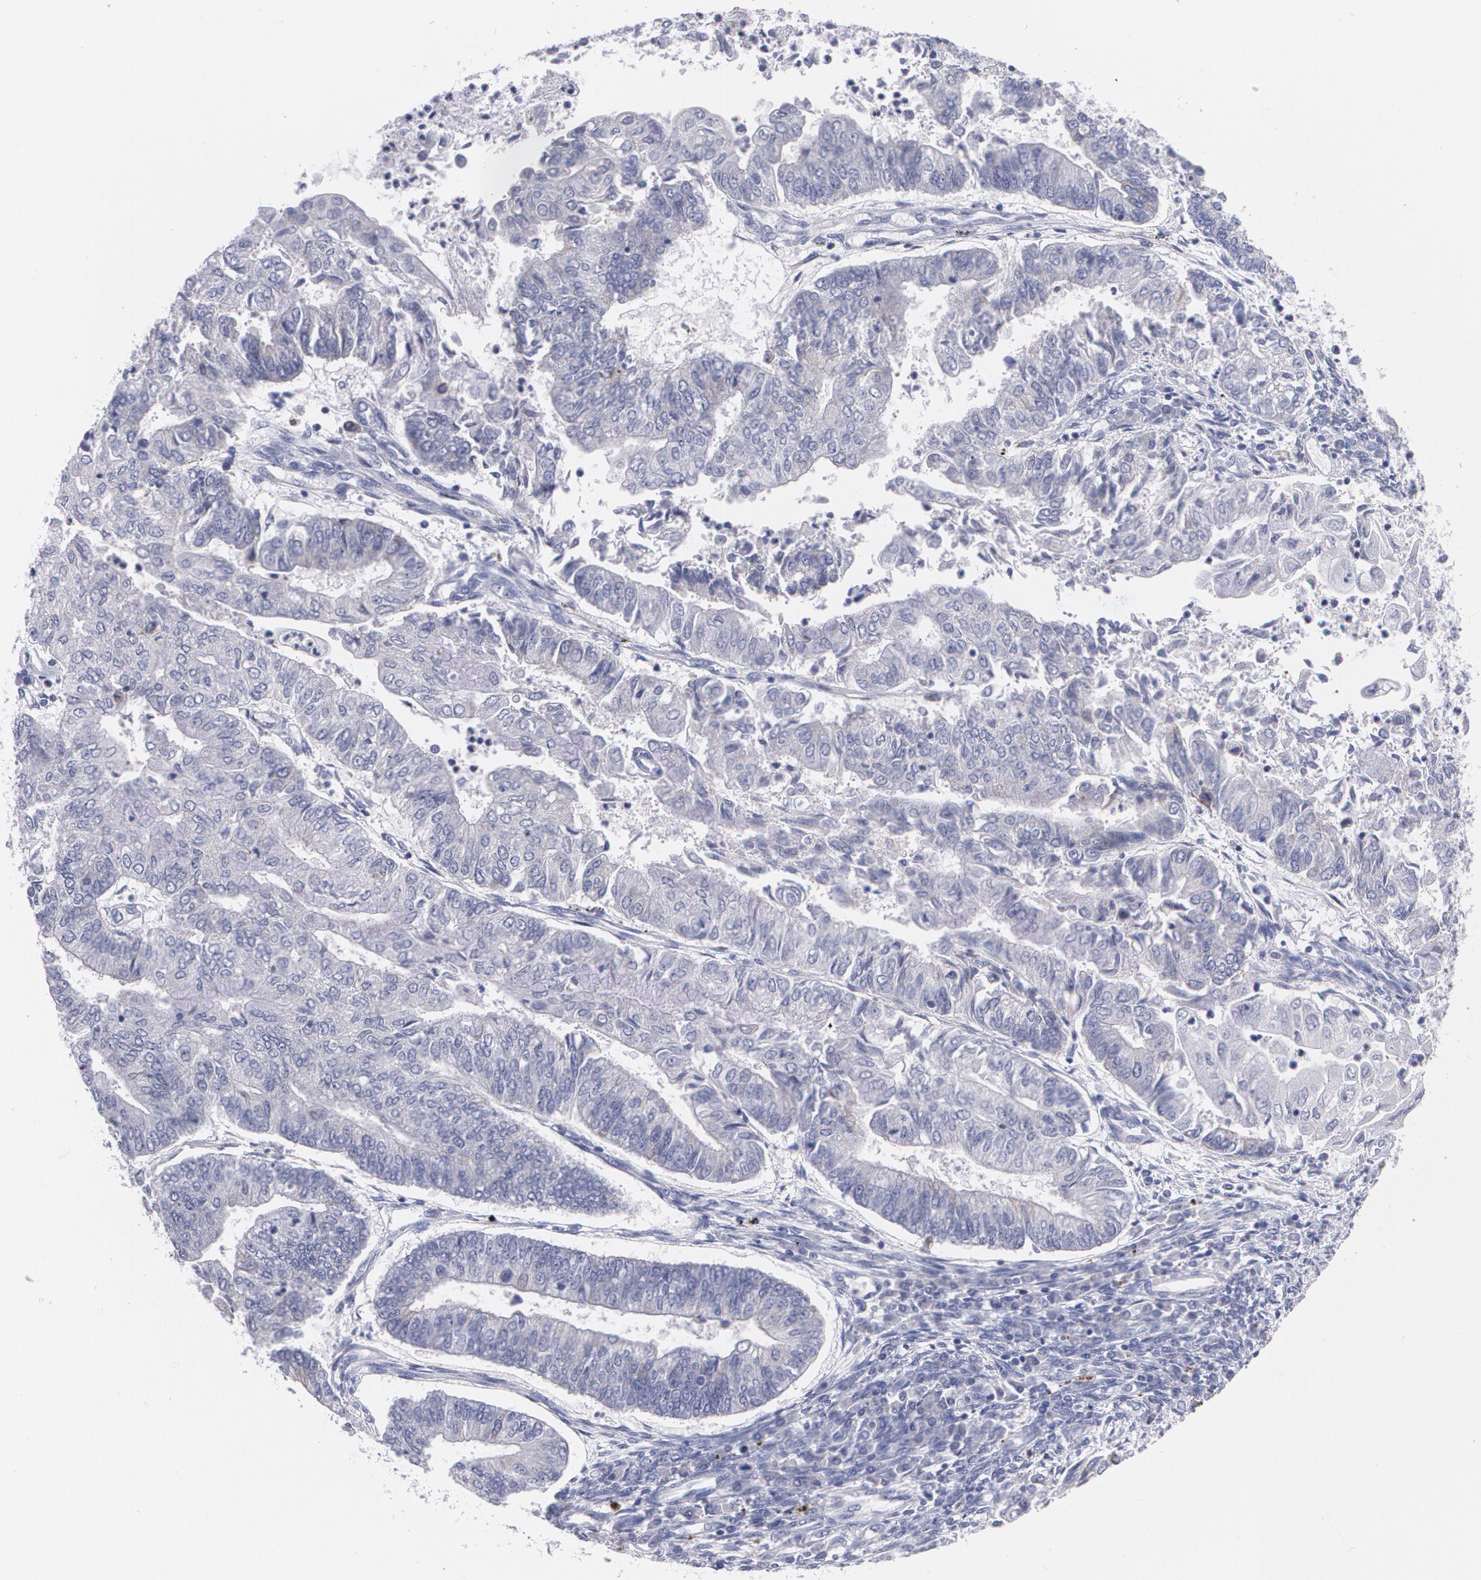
{"staining": {"intensity": "negative", "quantity": "none", "location": "none"}, "tissue": "endometrial cancer", "cell_type": "Tumor cells", "image_type": "cancer", "snomed": [{"axis": "morphology", "description": "Adenocarcinoma, NOS"}, {"axis": "topography", "description": "Endometrium"}], "caption": "An immunohistochemistry (IHC) histopathology image of endometrial cancer is shown. There is no staining in tumor cells of endometrial cancer.", "gene": "HMMR", "patient": {"sex": "female", "age": 59}}